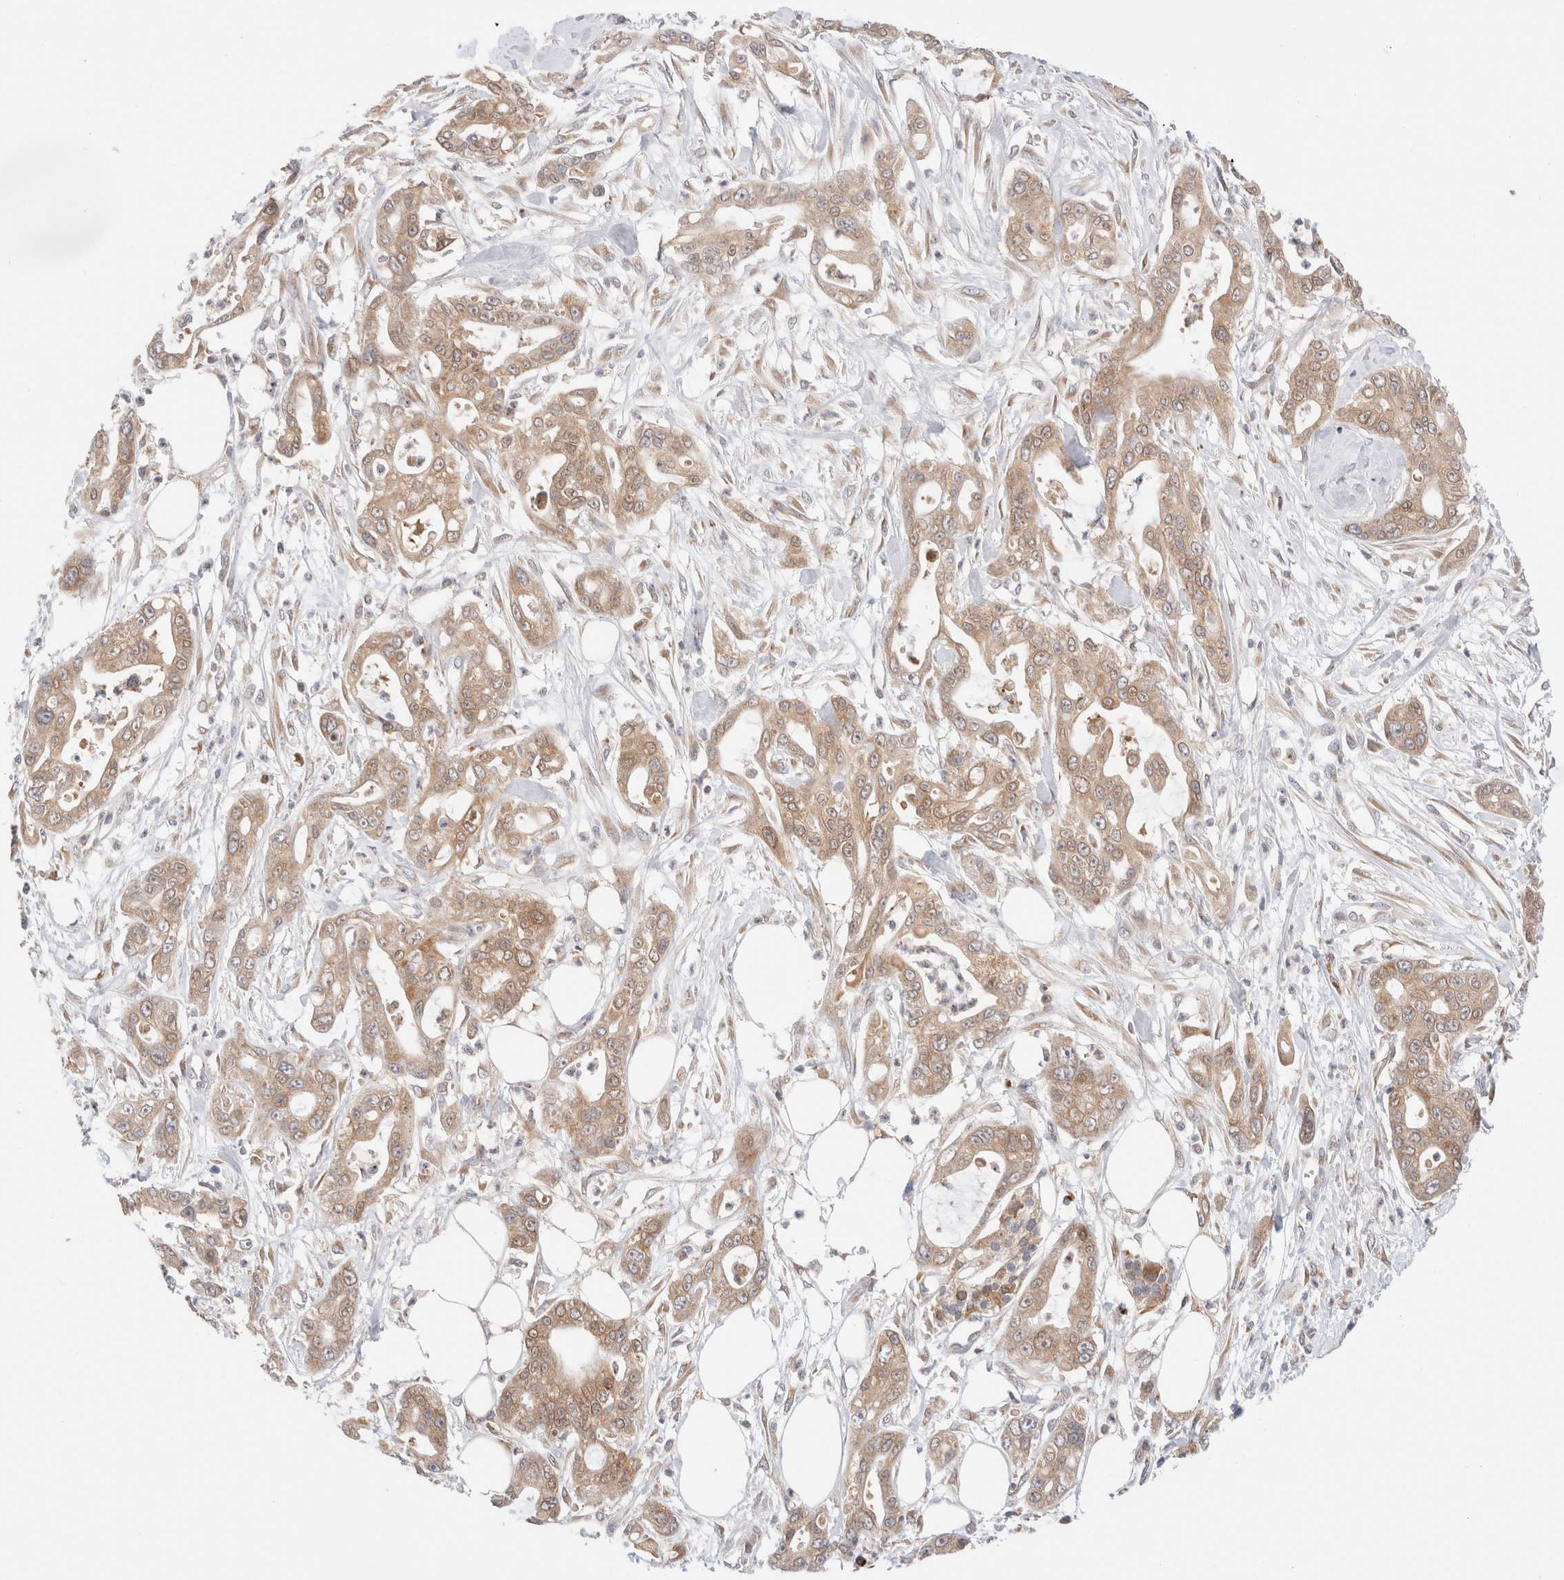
{"staining": {"intensity": "weak", "quantity": ">75%", "location": "cytoplasmic/membranous"}, "tissue": "pancreatic cancer", "cell_type": "Tumor cells", "image_type": "cancer", "snomed": [{"axis": "morphology", "description": "Adenocarcinoma, NOS"}, {"axis": "topography", "description": "Pancreas"}], "caption": "Pancreatic adenocarcinoma stained for a protein (brown) demonstrates weak cytoplasmic/membranous positive positivity in about >75% of tumor cells.", "gene": "LMAN2L", "patient": {"sex": "male", "age": 68}}